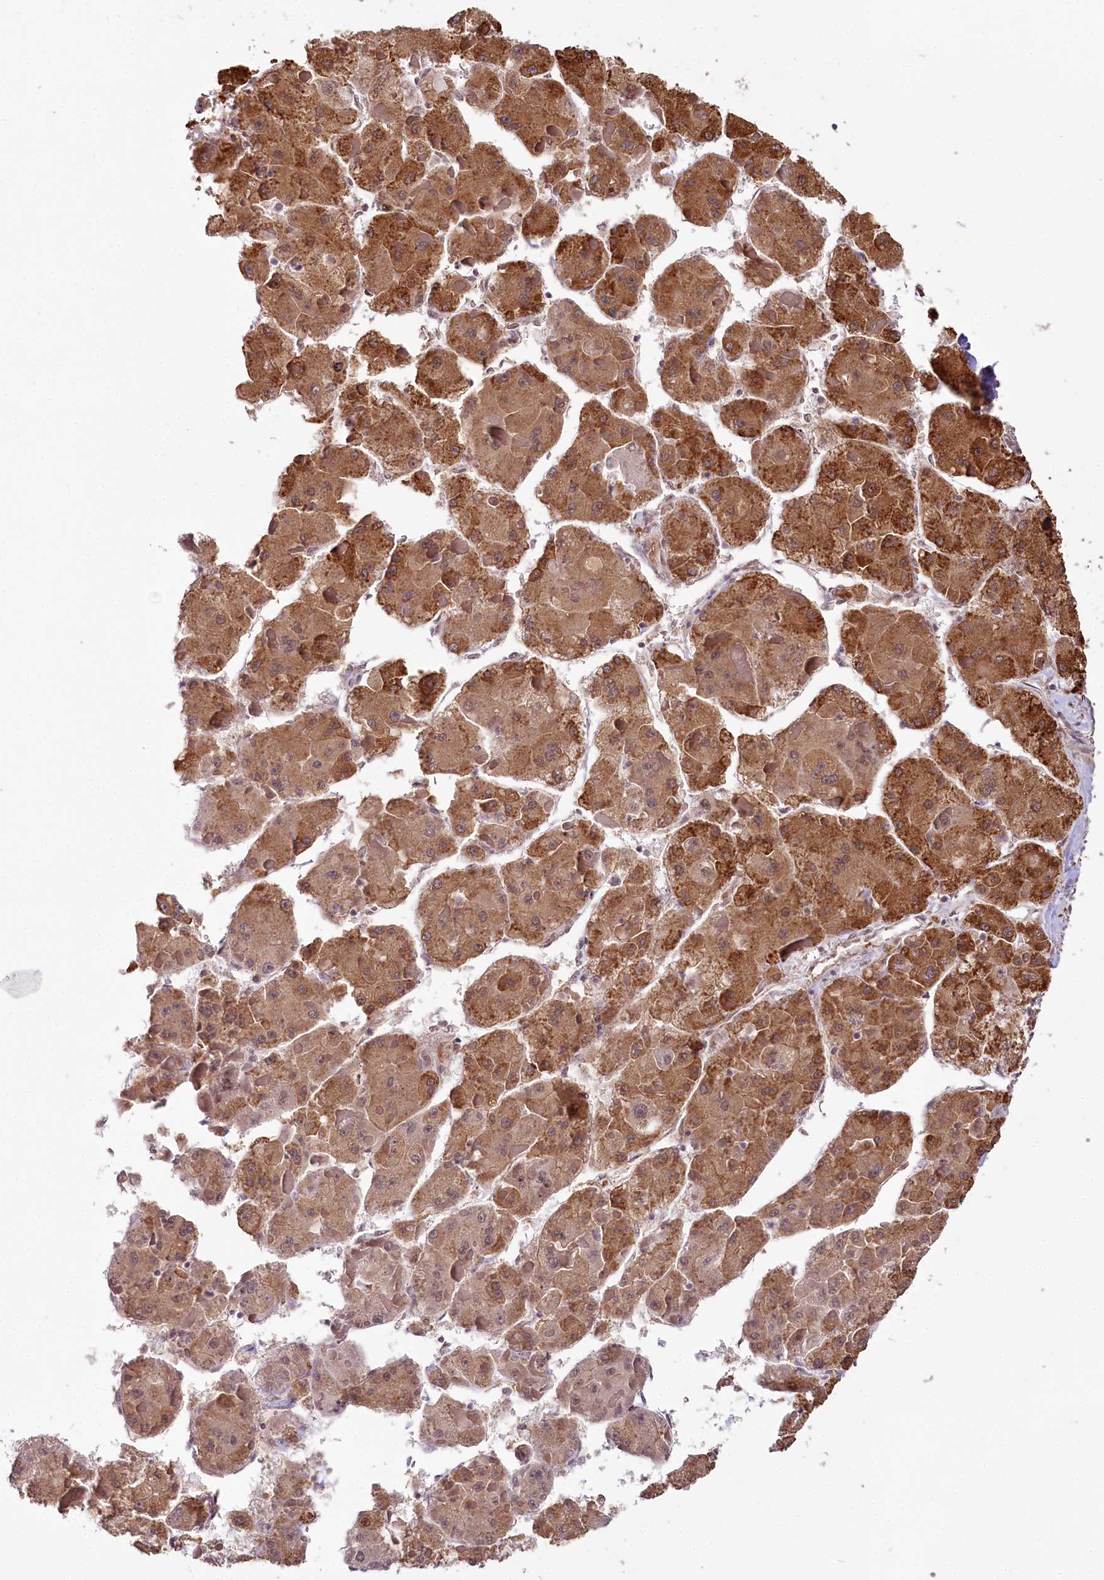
{"staining": {"intensity": "strong", "quantity": ">75%", "location": "cytoplasmic/membranous,nuclear"}, "tissue": "liver cancer", "cell_type": "Tumor cells", "image_type": "cancer", "snomed": [{"axis": "morphology", "description": "Carcinoma, Hepatocellular, NOS"}, {"axis": "topography", "description": "Liver"}], "caption": "There is high levels of strong cytoplasmic/membranous and nuclear positivity in tumor cells of liver hepatocellular carcinoma, as demonstrated by immunohistochemical staining (brown color).", "gene": "ALKBH8", "patient": {"sex": "female", "age": 73}}